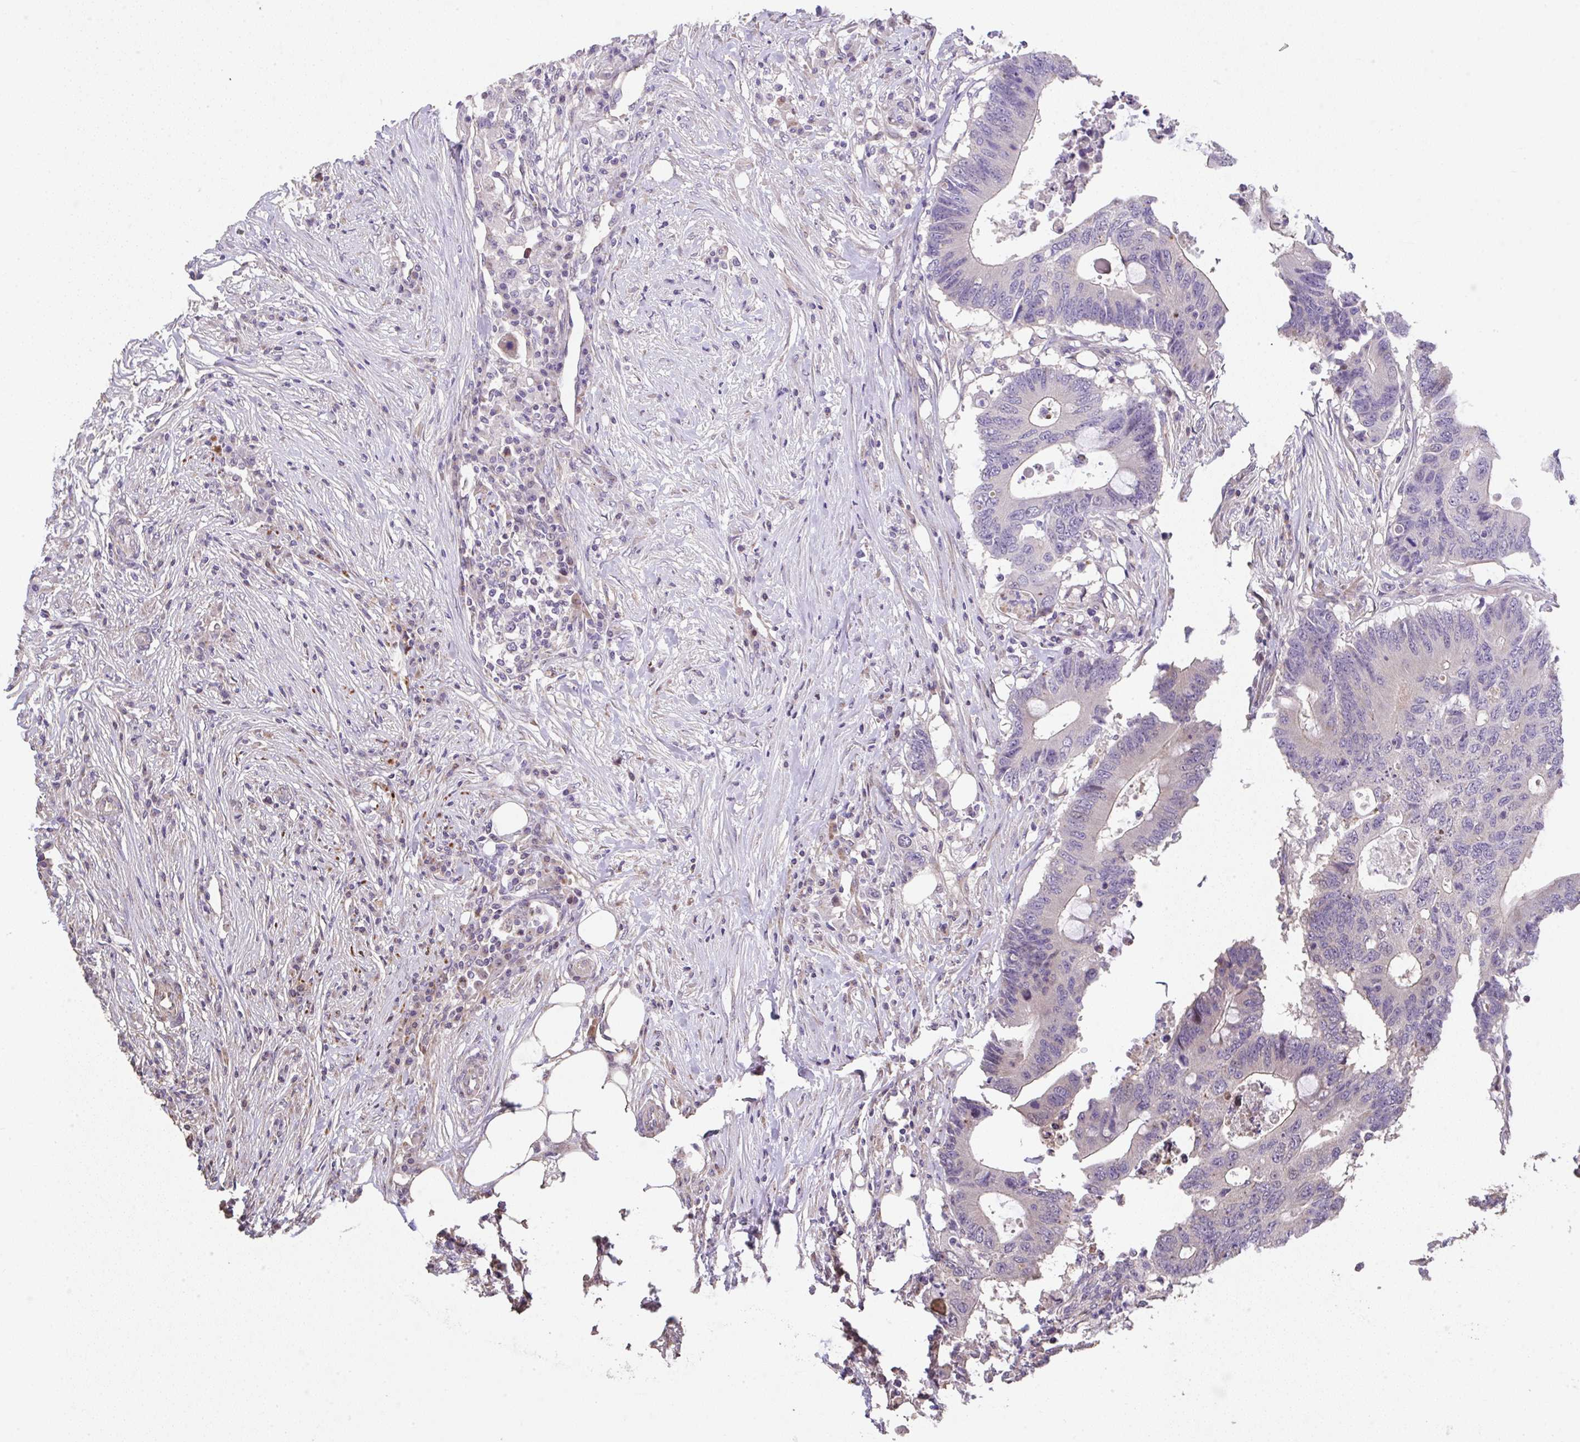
{"staining": {"intensity": "negative", "quantity": "none", "location": "none"}, "tissue": "colorectal cancer", "cell_type": "Tumor cells", "image_type": "cancer", "snomed": [{"axis": "morphology", "description": "Adenocarcinoma, NOS"}, {"axis": "topography", "description": "Colon"}], "caption": "This is an immunohistochemistry image of colorectal cancer (adenocarcinoma). There is no expression in tumor cells.", "gene": "RUNDC3B", "patient": {"sex": "male", "age": 71}}